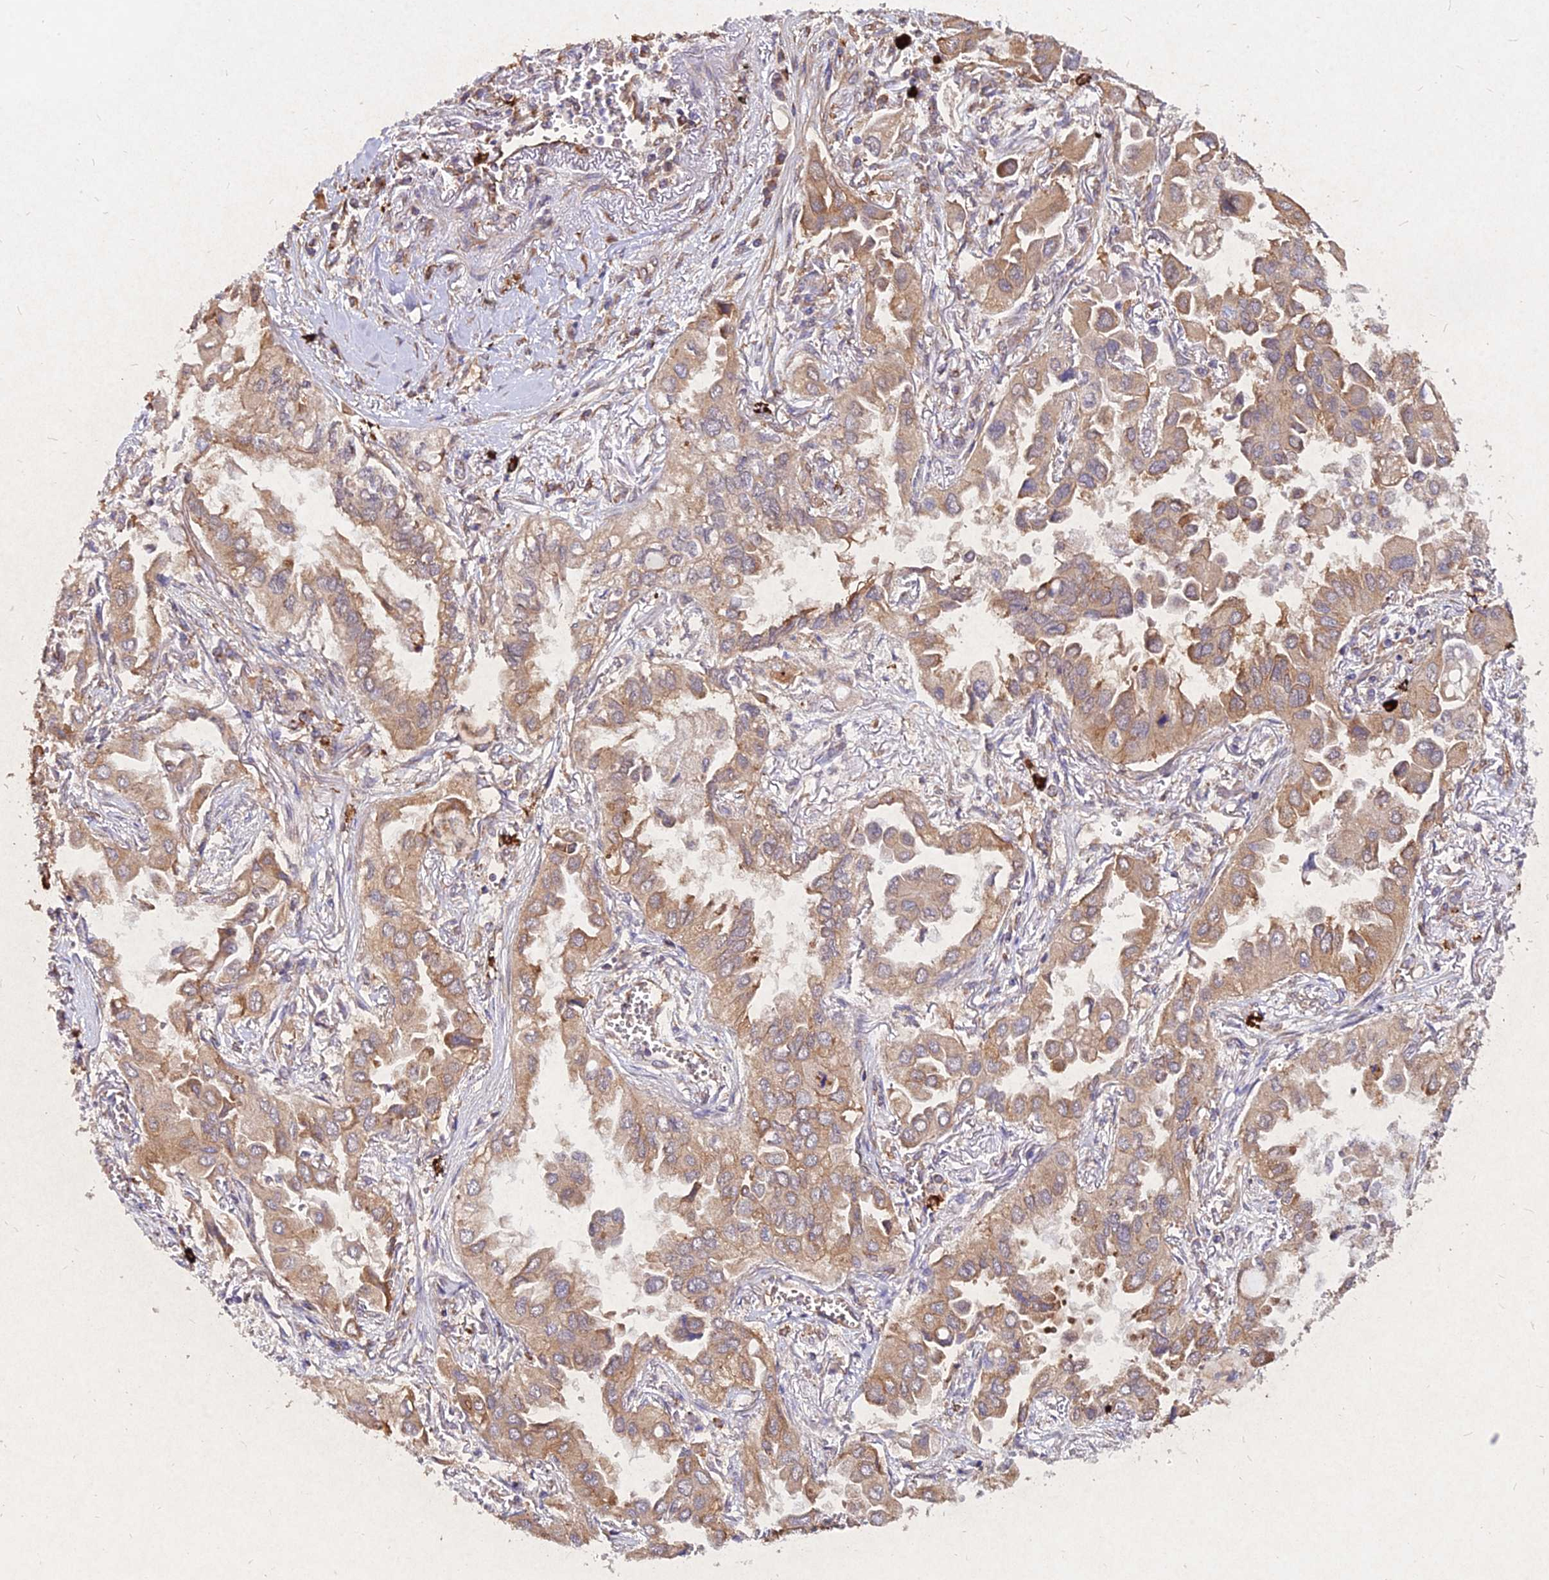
{"staining": {"intensity": "moderate", "quantity": ">75%", "location": "cytoplasmic/membranous"}, "tissue": "lung cancer", "cell_type": "Tumor cells", "image_type": "cancer", "snomed": [{"axis": "morphology", "description": "Adenocarcinoma, NOS"}, {"axis": "topography", "description": "Lung"}], "caption": "This is a histology image of IHC staining of adenocarcinoma (lung), which shows moderate positivity in the cytoplasmic/membranous of tumor cells.", "gene": "SKA1", "patient": {"sex": "female", "age": 76}}